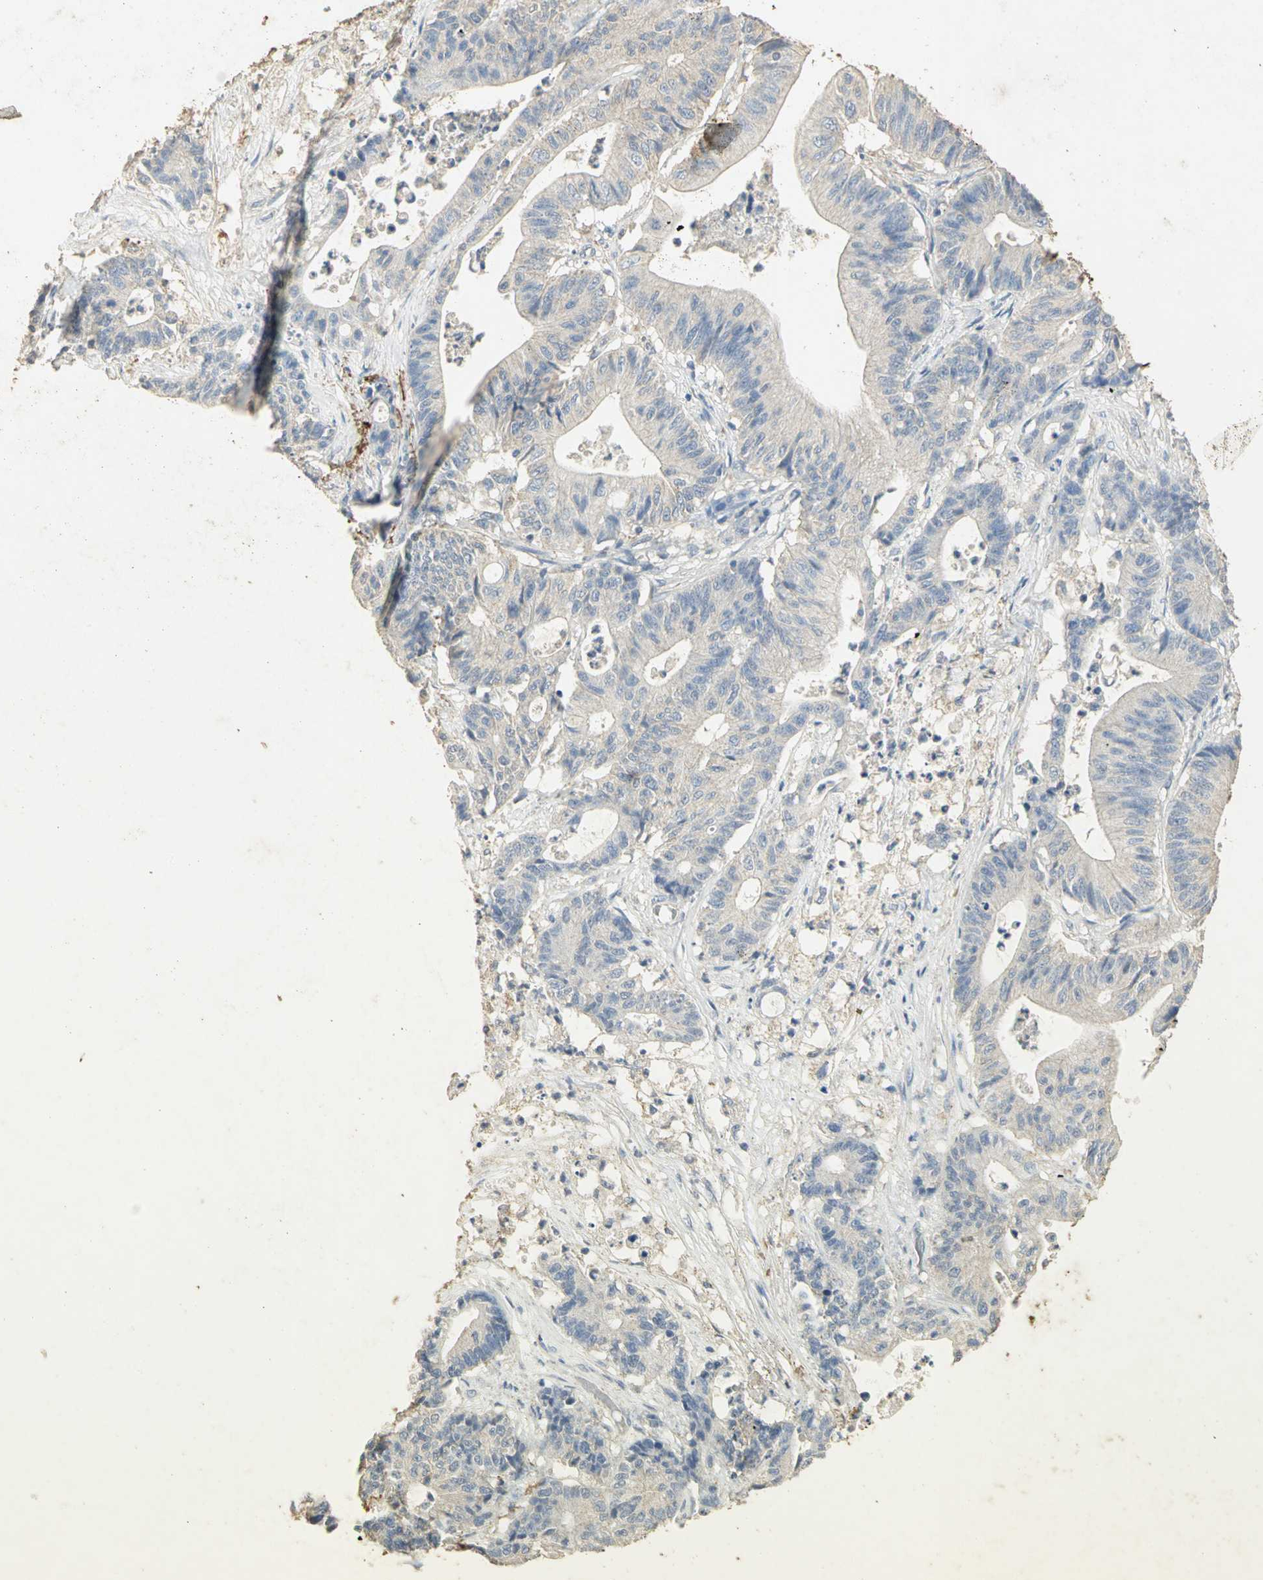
{"staining": {"intensity": "negative", "quantity": "none", "location": "none"}, "tissue": "colorectal cancer", "cell_type": "Tumor cells", "image_type": "cancer", "snomed": [{"axis": "morphology", "description": "Adenocarcinoma, NOS"}, {"axis": "topography", "description": "Colon"}], "caption": "A high-resolution photomicrograph shows immunohistochemistry staining of colorectal cancer, which exhibits no significant positivity in tumor cells.", "gene": "ASB9", "patient": {"sex": "female", "age": 84}}